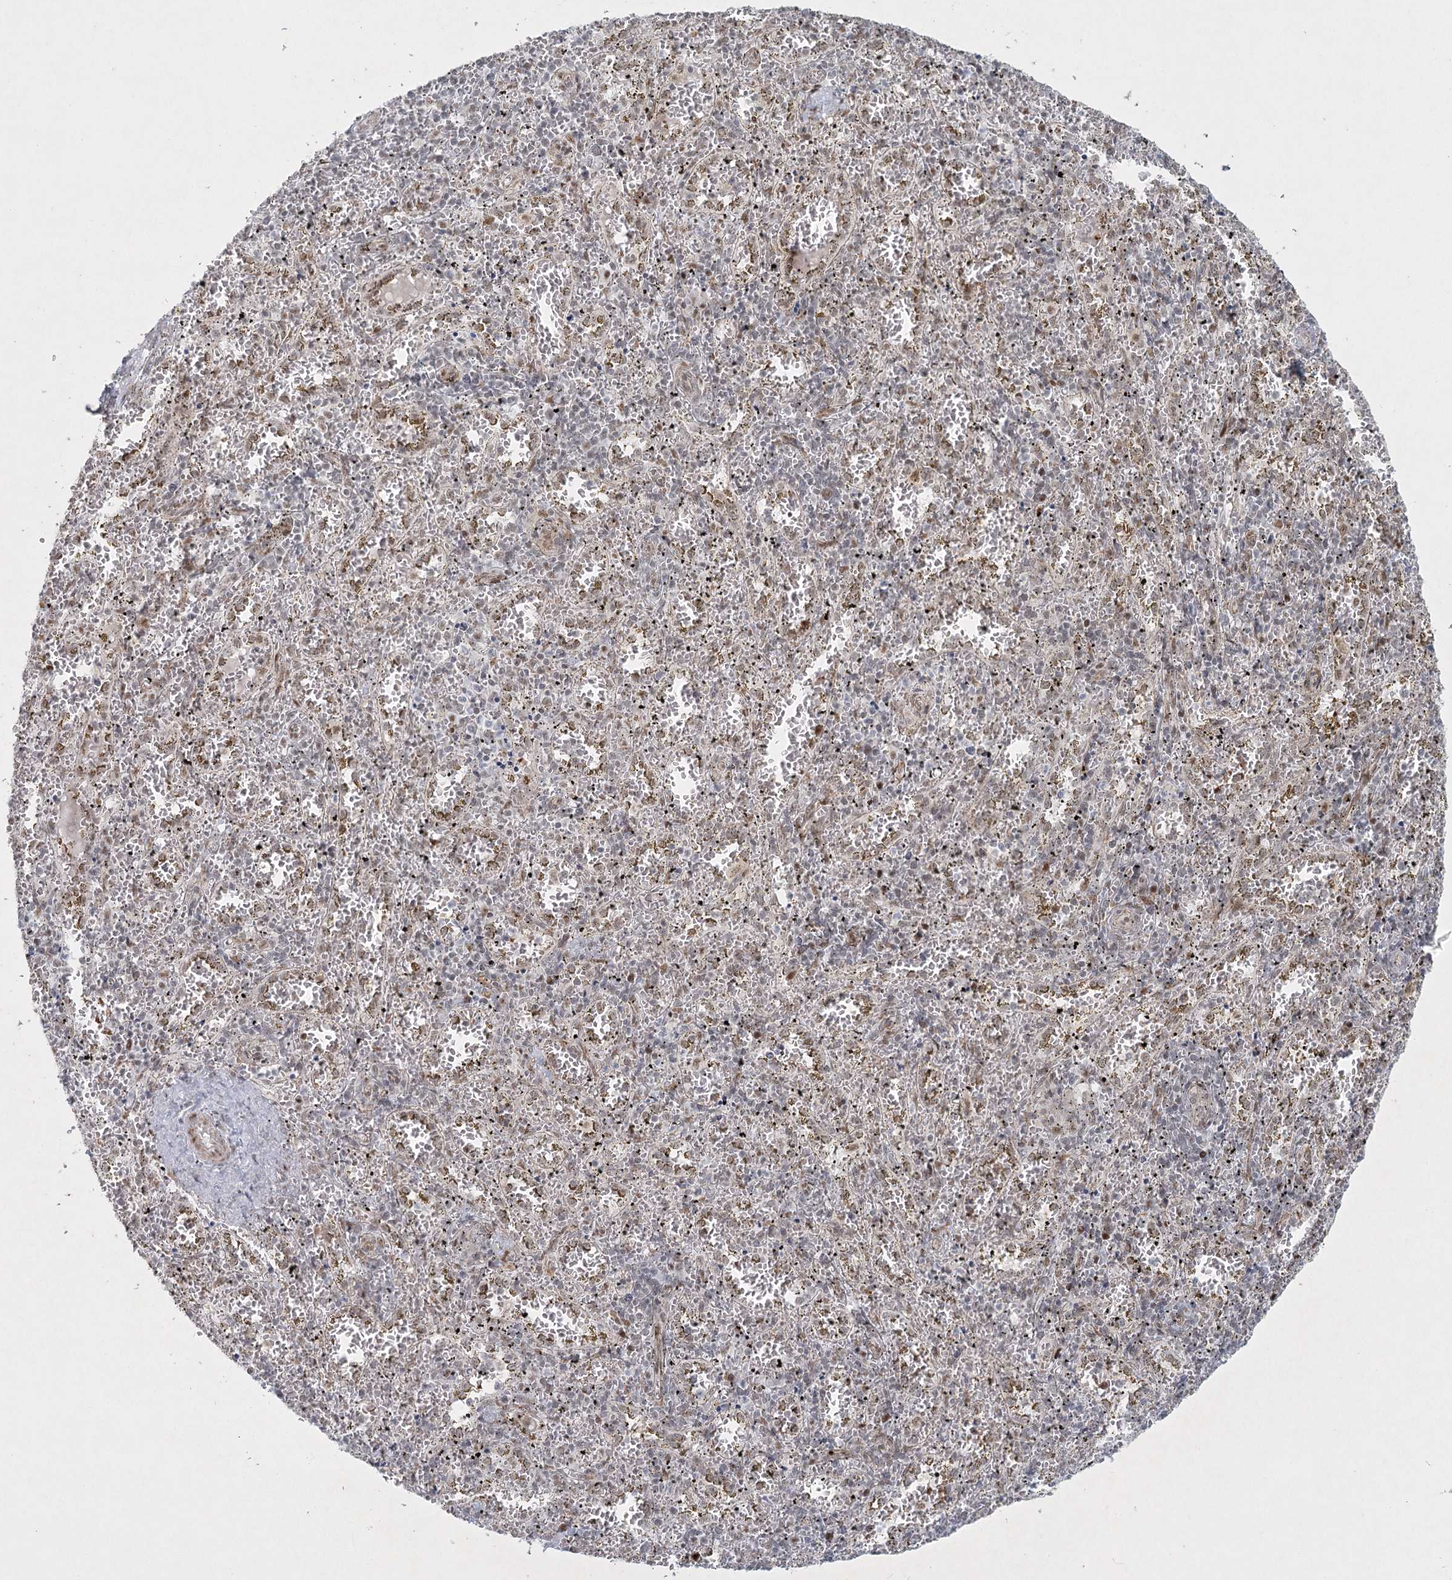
{"staining": {"intensity": "weak", "quantity": "<25%", "location": "nuclear"}, "tissue": "spleen", "cell_type": "Cells in red pulp", "image_type": "normal", "snomed": [{"axis": "morphology", "description": "Normal tissue, NOS"}, {"axis": "topography", "description": "Spleen"}], "caption": "Immunohistochemistry image of benign spleen: human spleen stained with DAB (3,3'-diaminobenzidine) reveals no significant protein staining in cells in red pulp.", "gene": "U2SURP", "patient": {"sex": "male", "age": 11}}